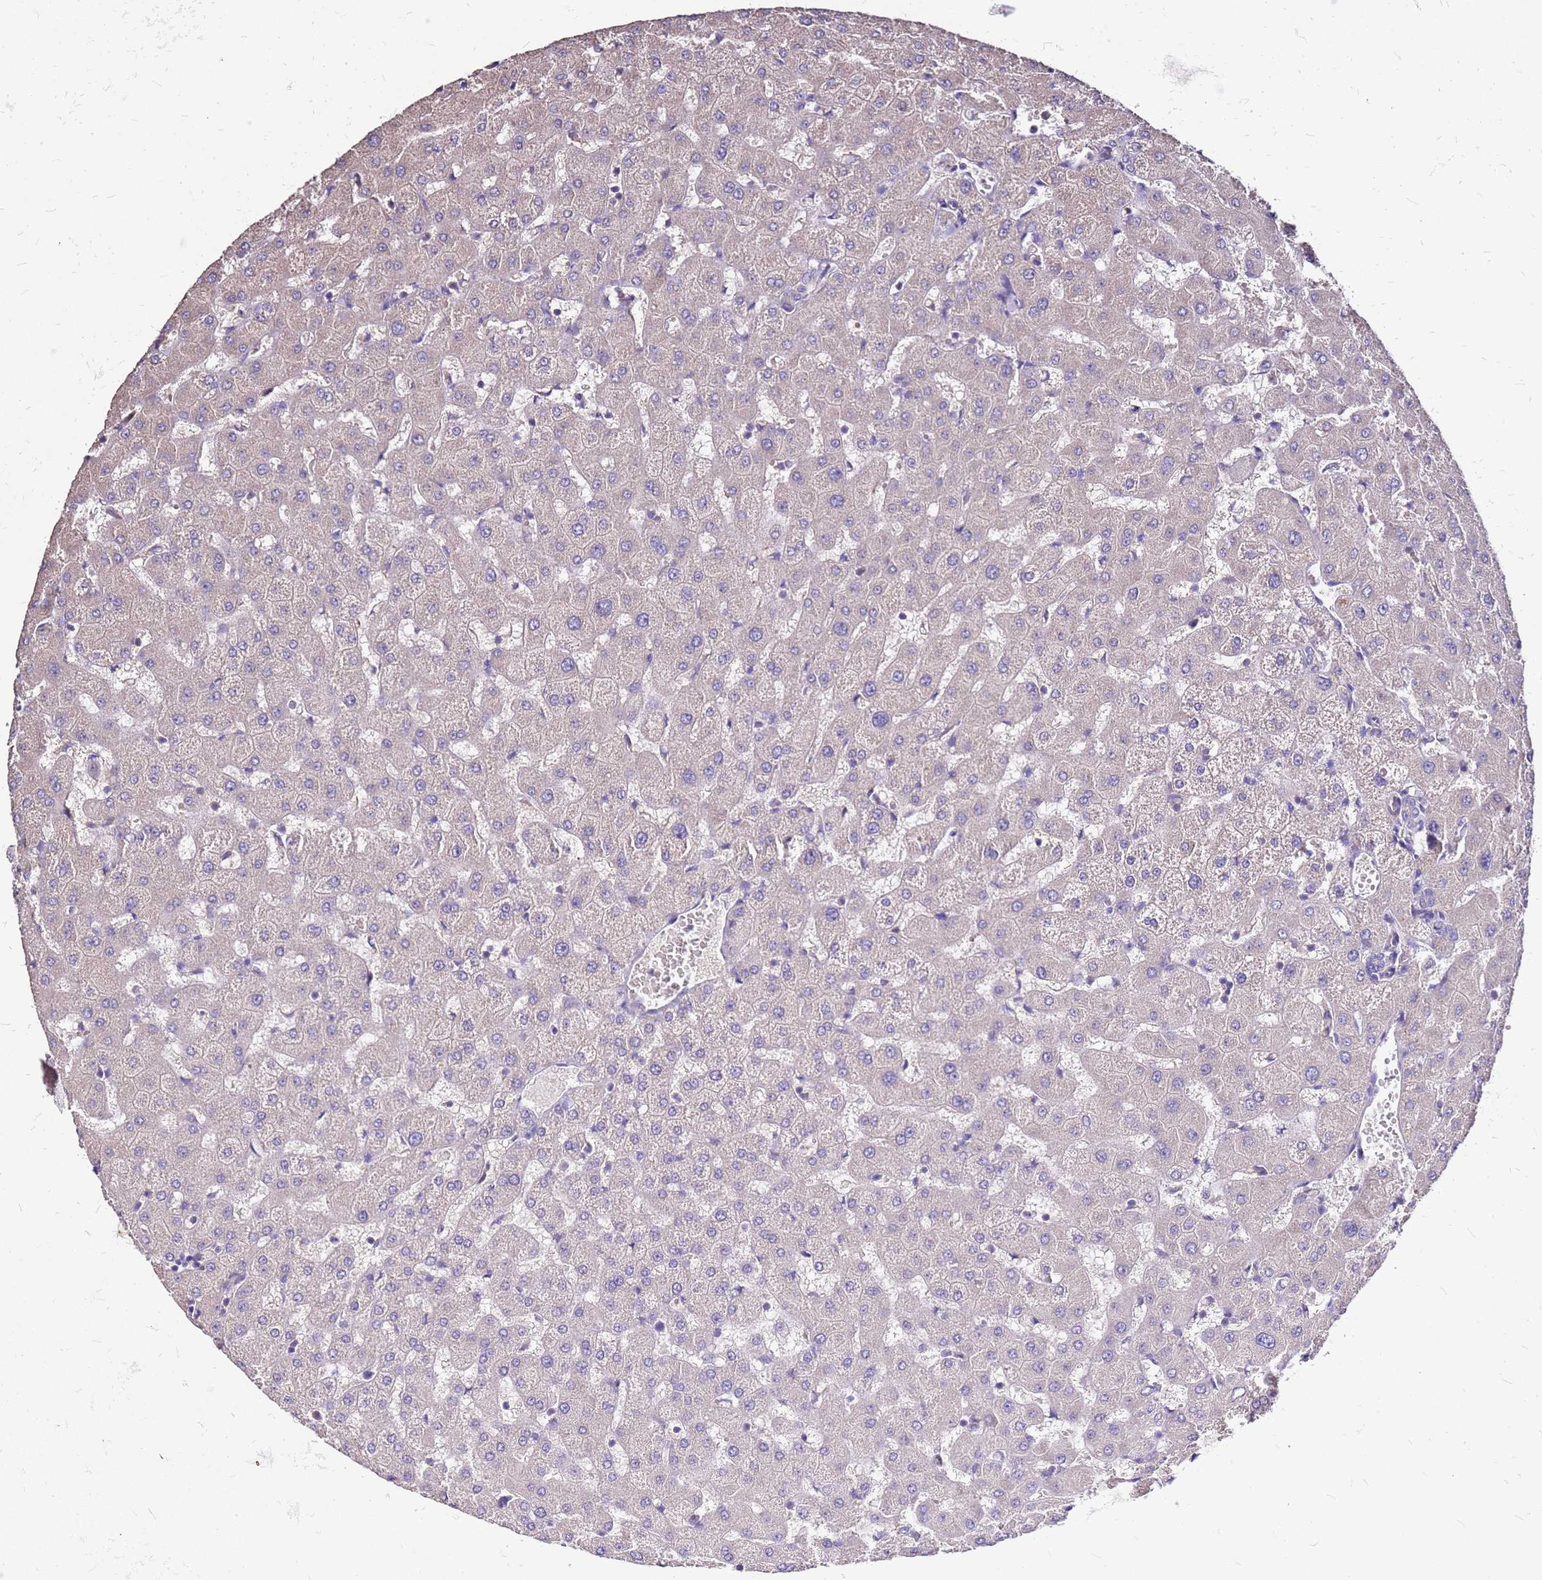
{"staining": {"intensity": "negative", "quantity": "none", "location": "none"}, "tissue": "liver", "cell_type": "Cholangiocytes", "image_type": "normal", "snomed": [{"axis": "morphology", "description": "Normal tissue, NOS"}, {"axis": "topography", "description": "Liver"}], "caption": "The IHC photomicrograph has no significant staining in cholangiocytes of liver. (Brightfield microscopy of DAB (3,3'-diaminobenzidine) IHC at high magnification).", "gene": "EXD3", "patient": {"sex": "female", "age": 63}}